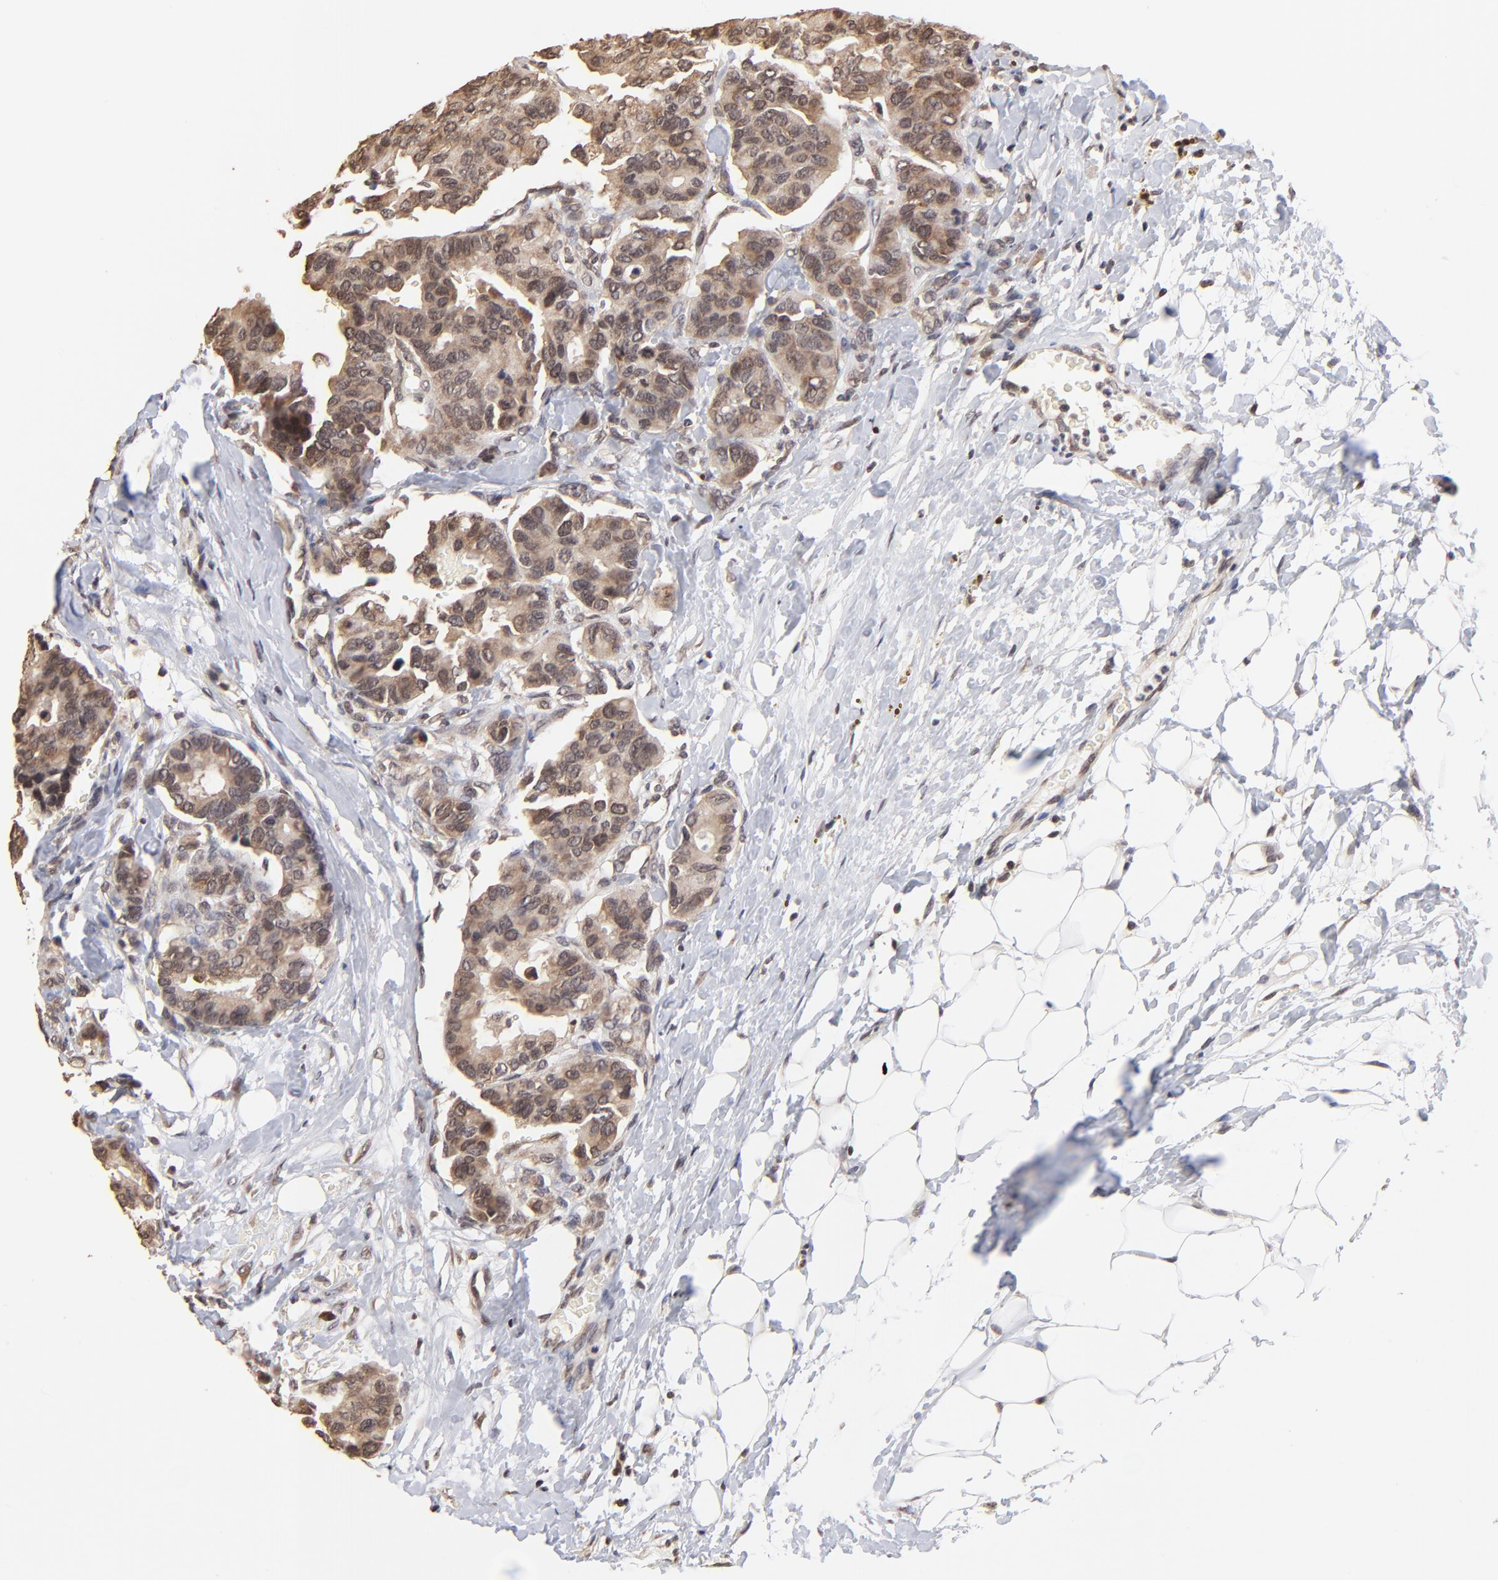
{"staining": {"intensity": "weak", "quantity": "25%-75%", "location": "cytoplasmic/membranous,nuclear"}, "tissue": "breast cancer", "cell_type": "Tumor cells", "image_type": "cancer", "snomed": [{"axis": "morphology", "description": "Duct carcinoma"}, {"axis": "topography", "description": "Breast"}], "caption": "Protein staining demonstrates weak cytoplasmic/membranous and nuclear expression in about 25%-75% of tumor cells in breast intraductal carcinoma.", "gene": "BRPF1", "patient": {"sex": "female", "age": 69}}